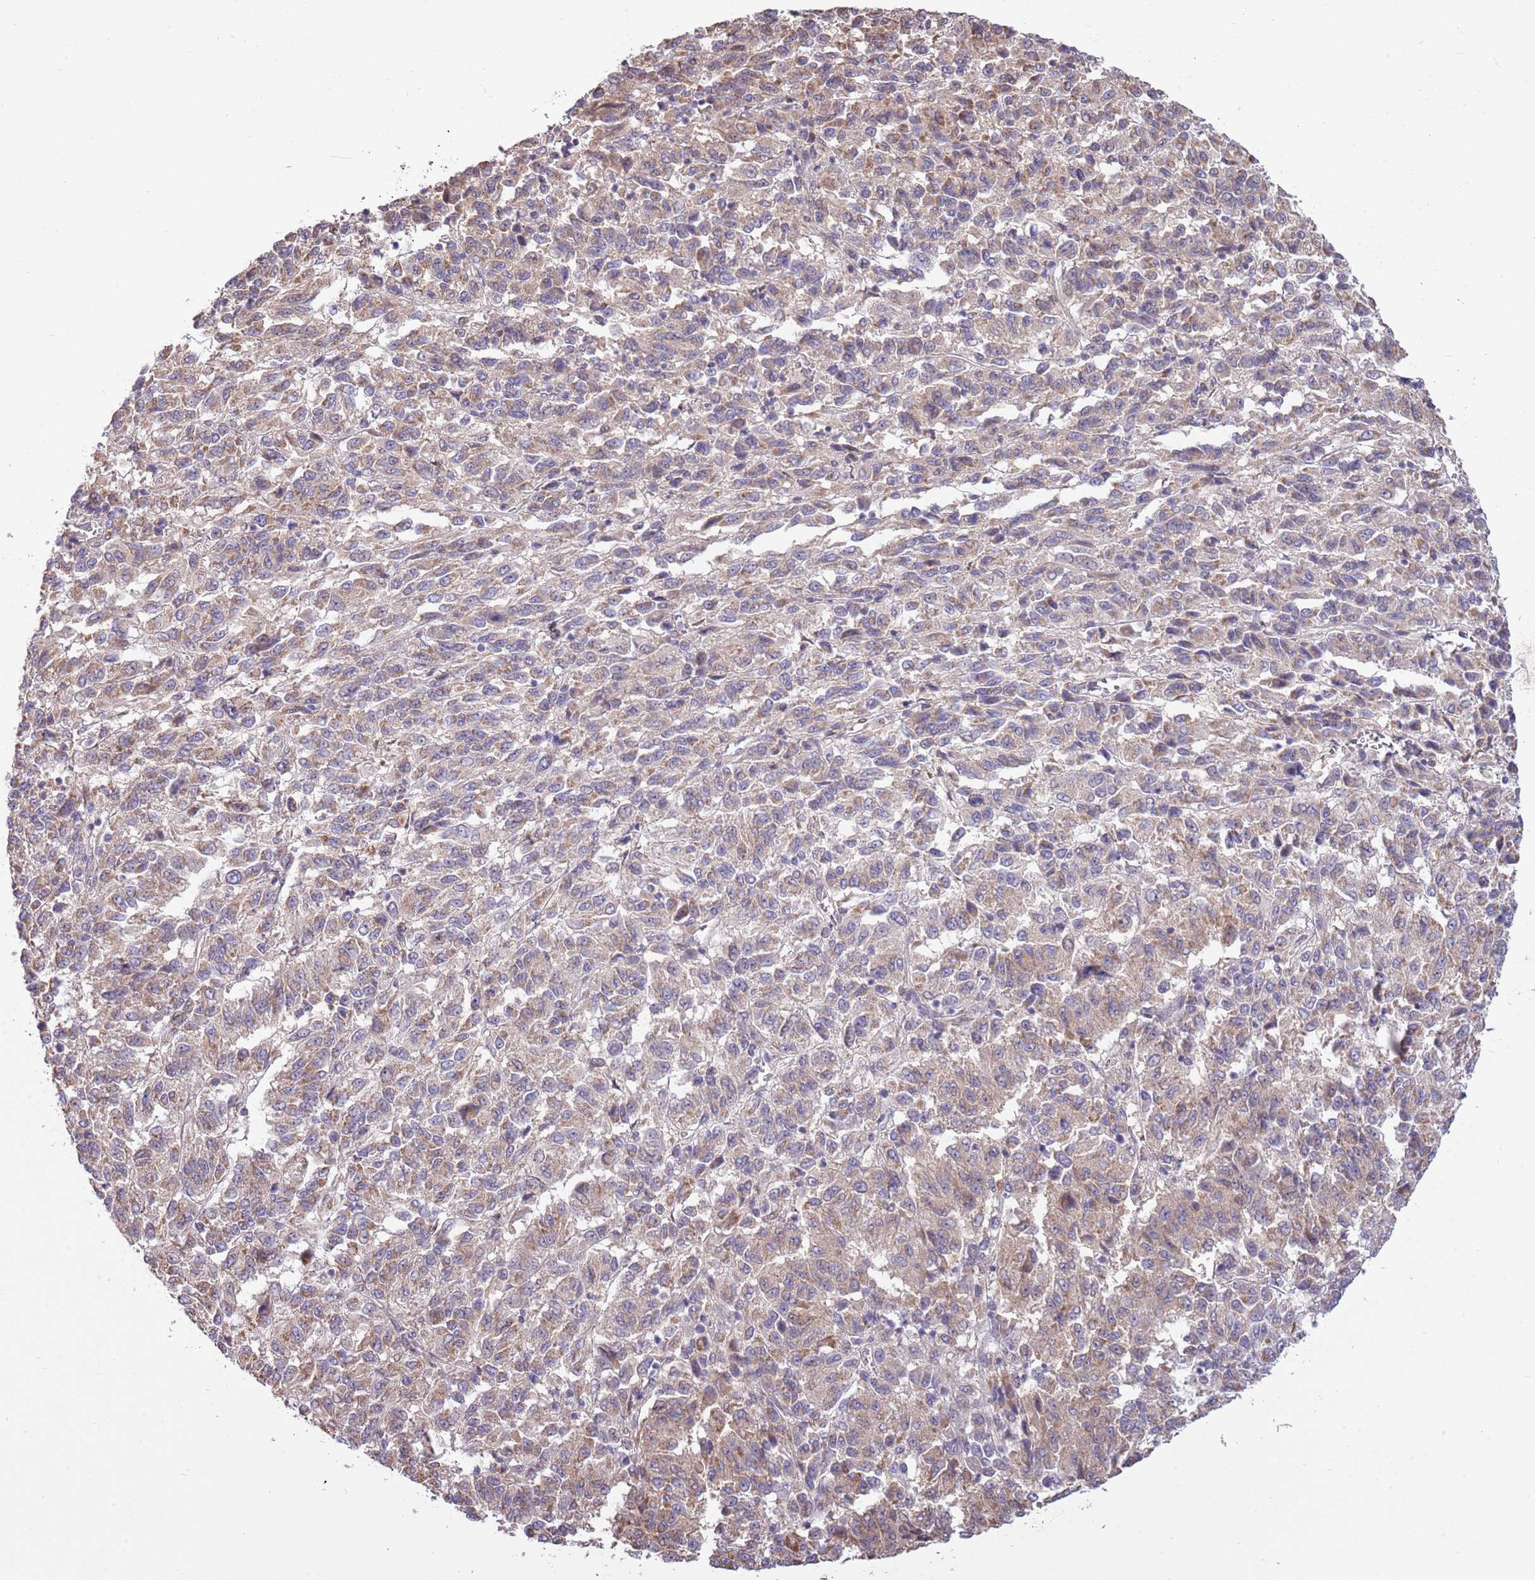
{"staining": {"intensity": "weak", "quantity": ">75%", "location": "cytoplasmic/membranous"}, "tissue": "melanoma", "cell_type": "Tumor cells", "image_type": "cancer", "snomed": [{"axis": "morphology", "description": "Malignant melanoma, Metastatic site"}, {"axis": "topography", "description": "Lung"}], "caption": "A photomicrograph of human melanoma stained for a protein demonstrates weak cytoplasmic/membranous brown staining in tumor cells. (DAB IHC with brightfield microscopy, high magnification).", "gene": "ARL2BP", "patient": {"sex": "male", "age": 64}}